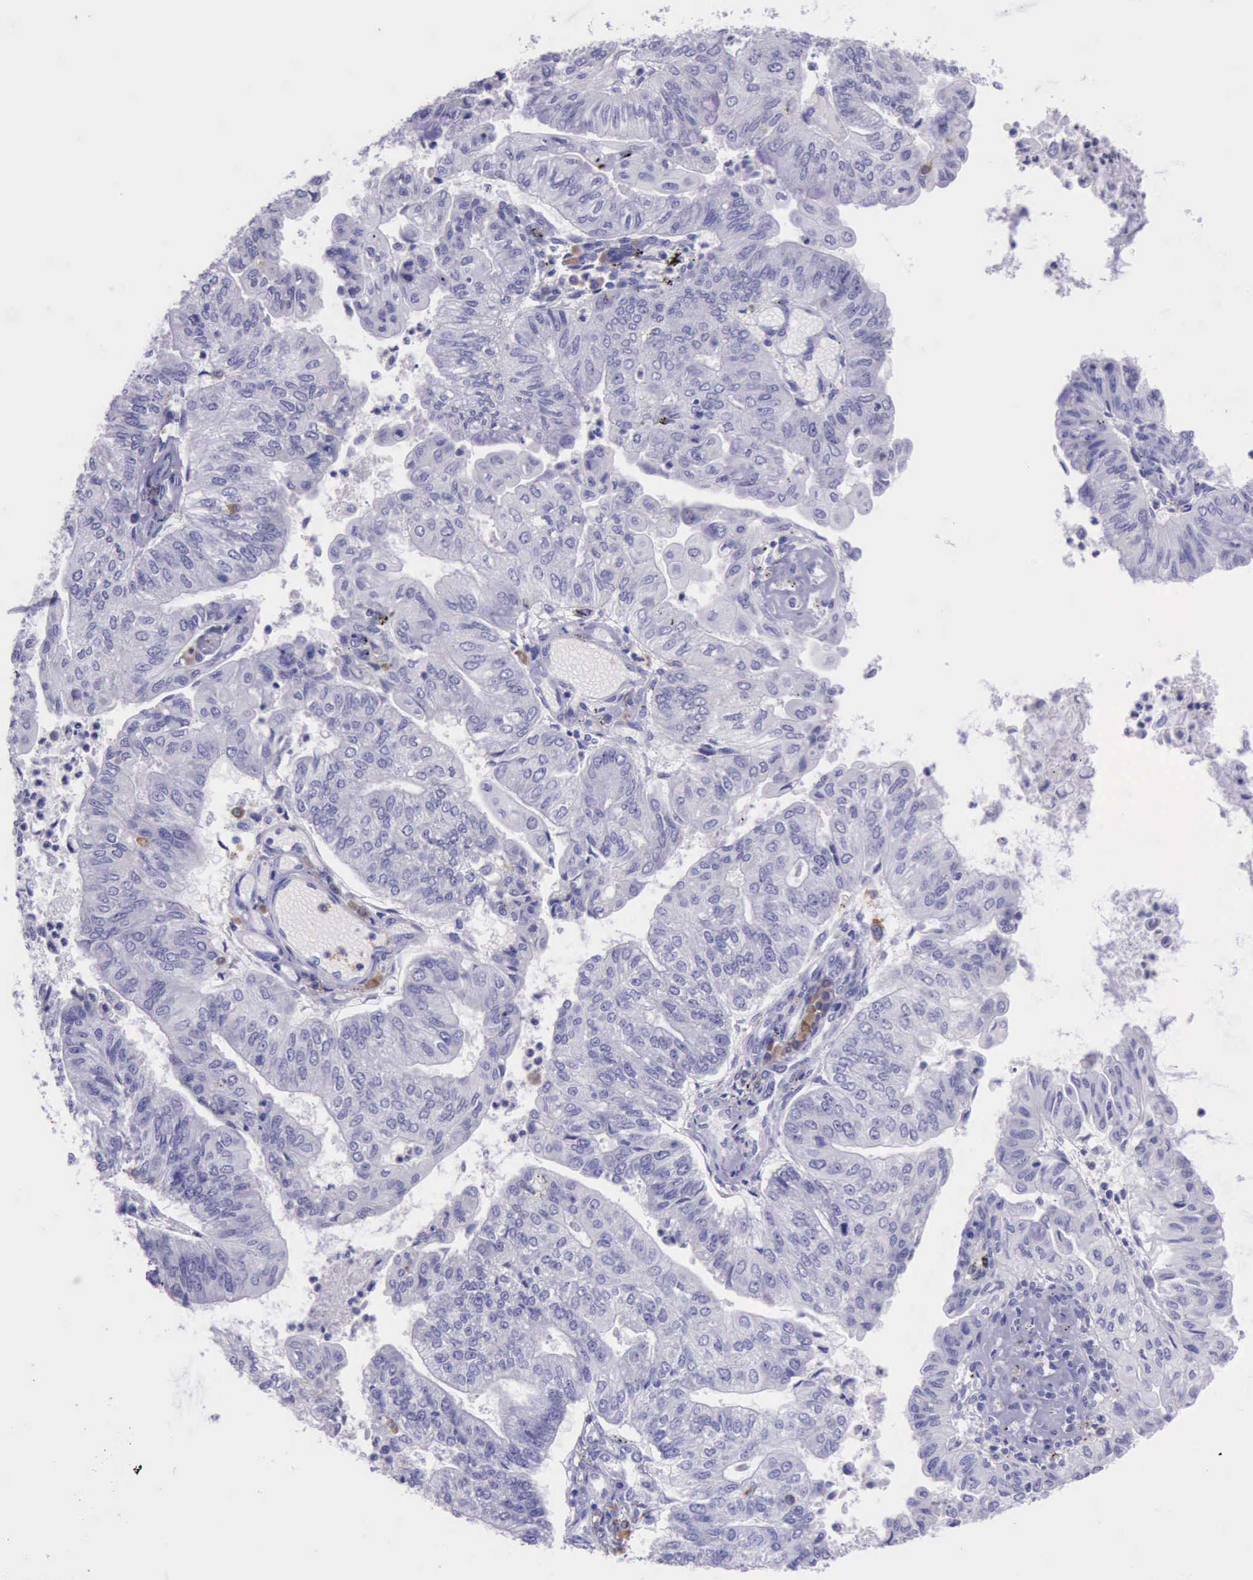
{"staining": {"intensity": "negative", "quantity": "none", "location": "none"}, "tissue": "endometrial cancer", "cell_type": "Tumor cells", "image_type": "cancer", "snomed": [{"axis": "morphology", "description": "Adenocarcinoma, NOS"}, {"axis": "topography", "description": "Endometrium"}], "caption": "Micrograph shows no significant protein staining in tumor cells of endometrial cancer.", "gene": "BTK", "patient": {"sex": "female", "age": 59}}